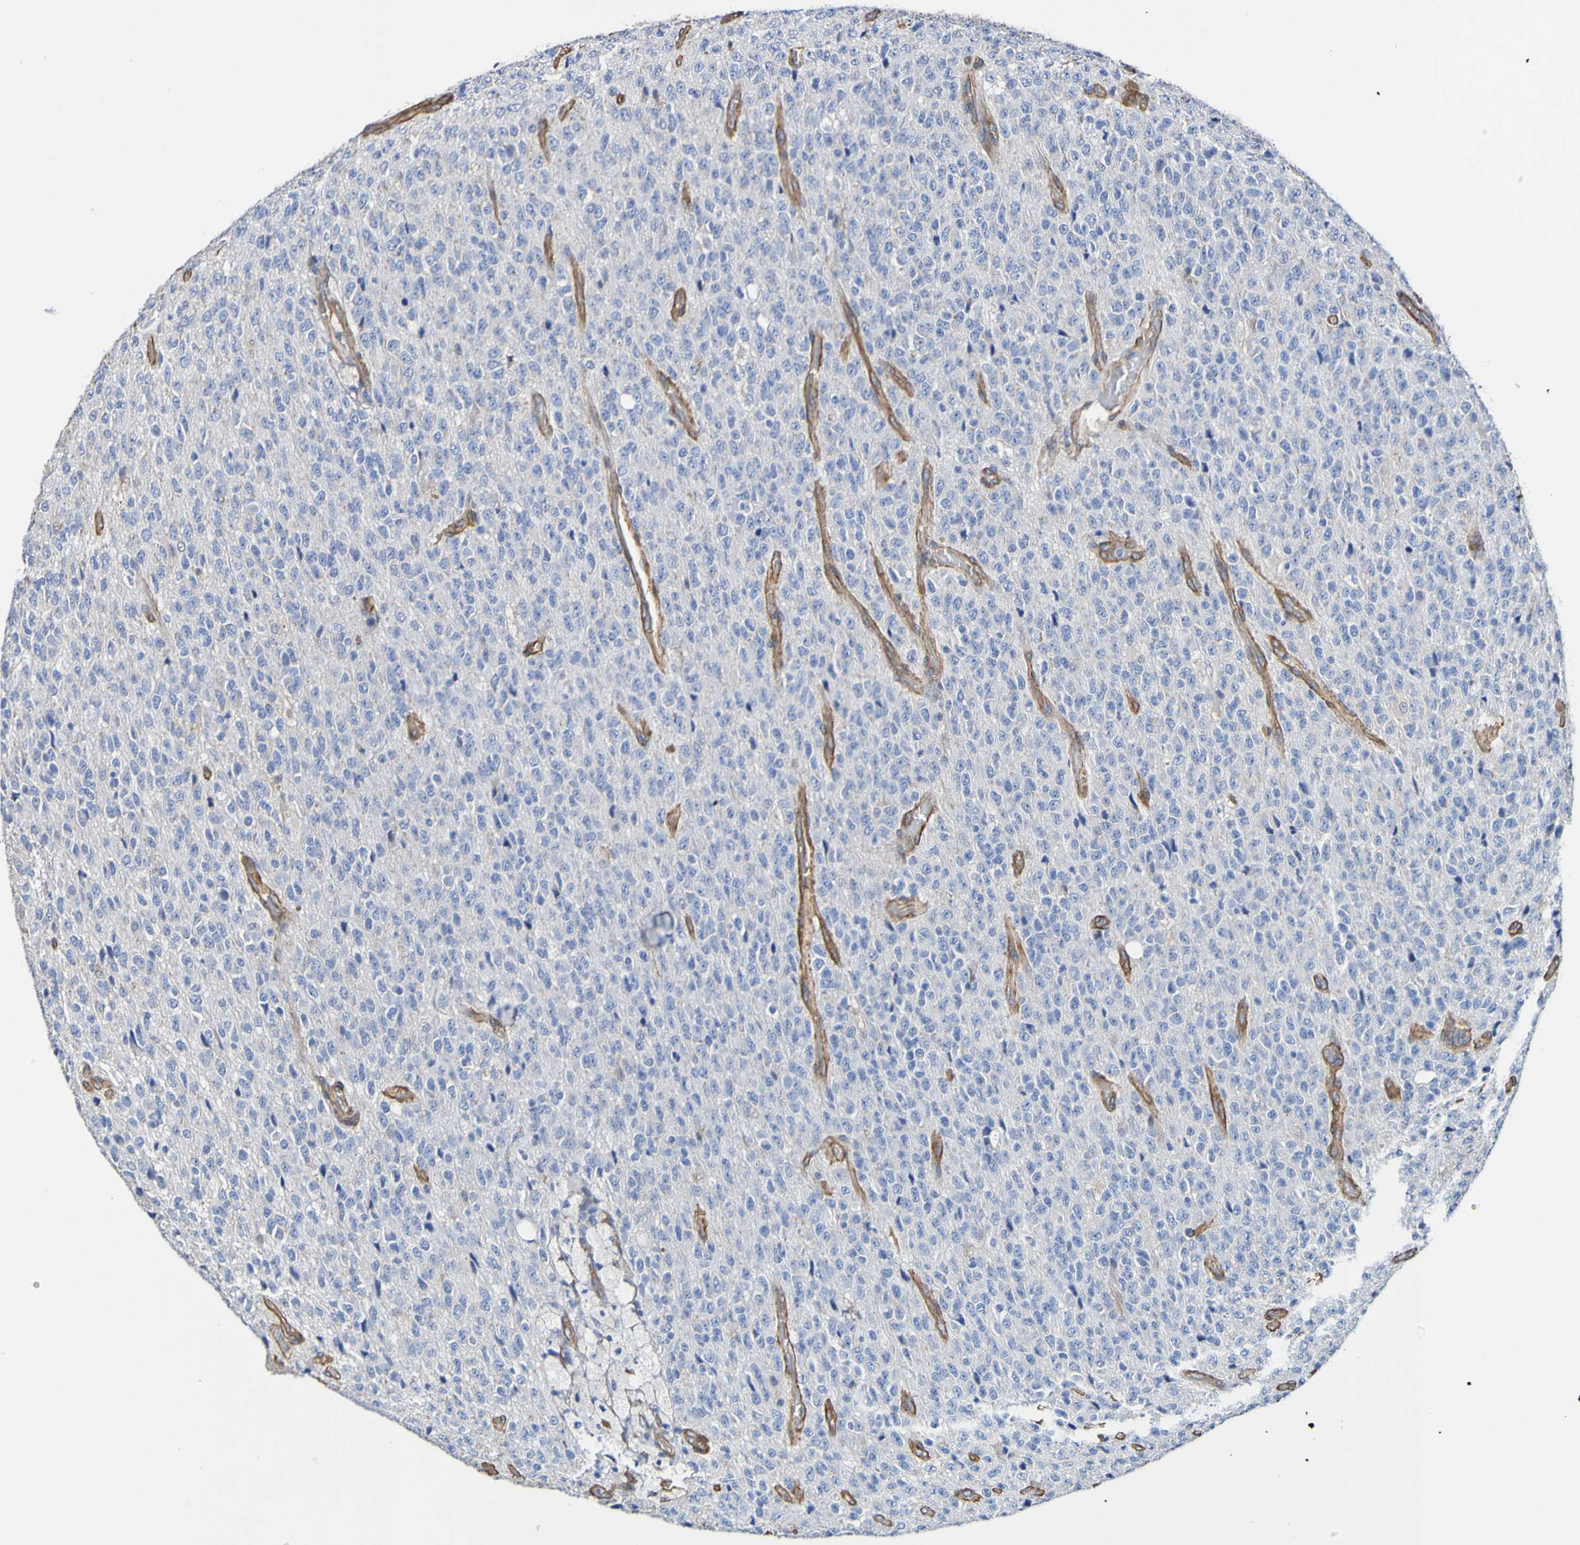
{"staining": {"intensity": "negative", "quantity": "none", "location": "none"}, "tissue": "glioma", "cell_type": "Tumor cells", "image_type": "cancer", "snomed": [{"axis": "morphology", "description": "Glioma, malignant, High grade"}, {"axis": "topography", "description": "pancreas cauda"}], "caption": "Human glioma stained for a protein using IHC demonstrates no staining in tumor cells.", "gene": "ELMOD3", "patient": {"sex": "male", "age": 60}}